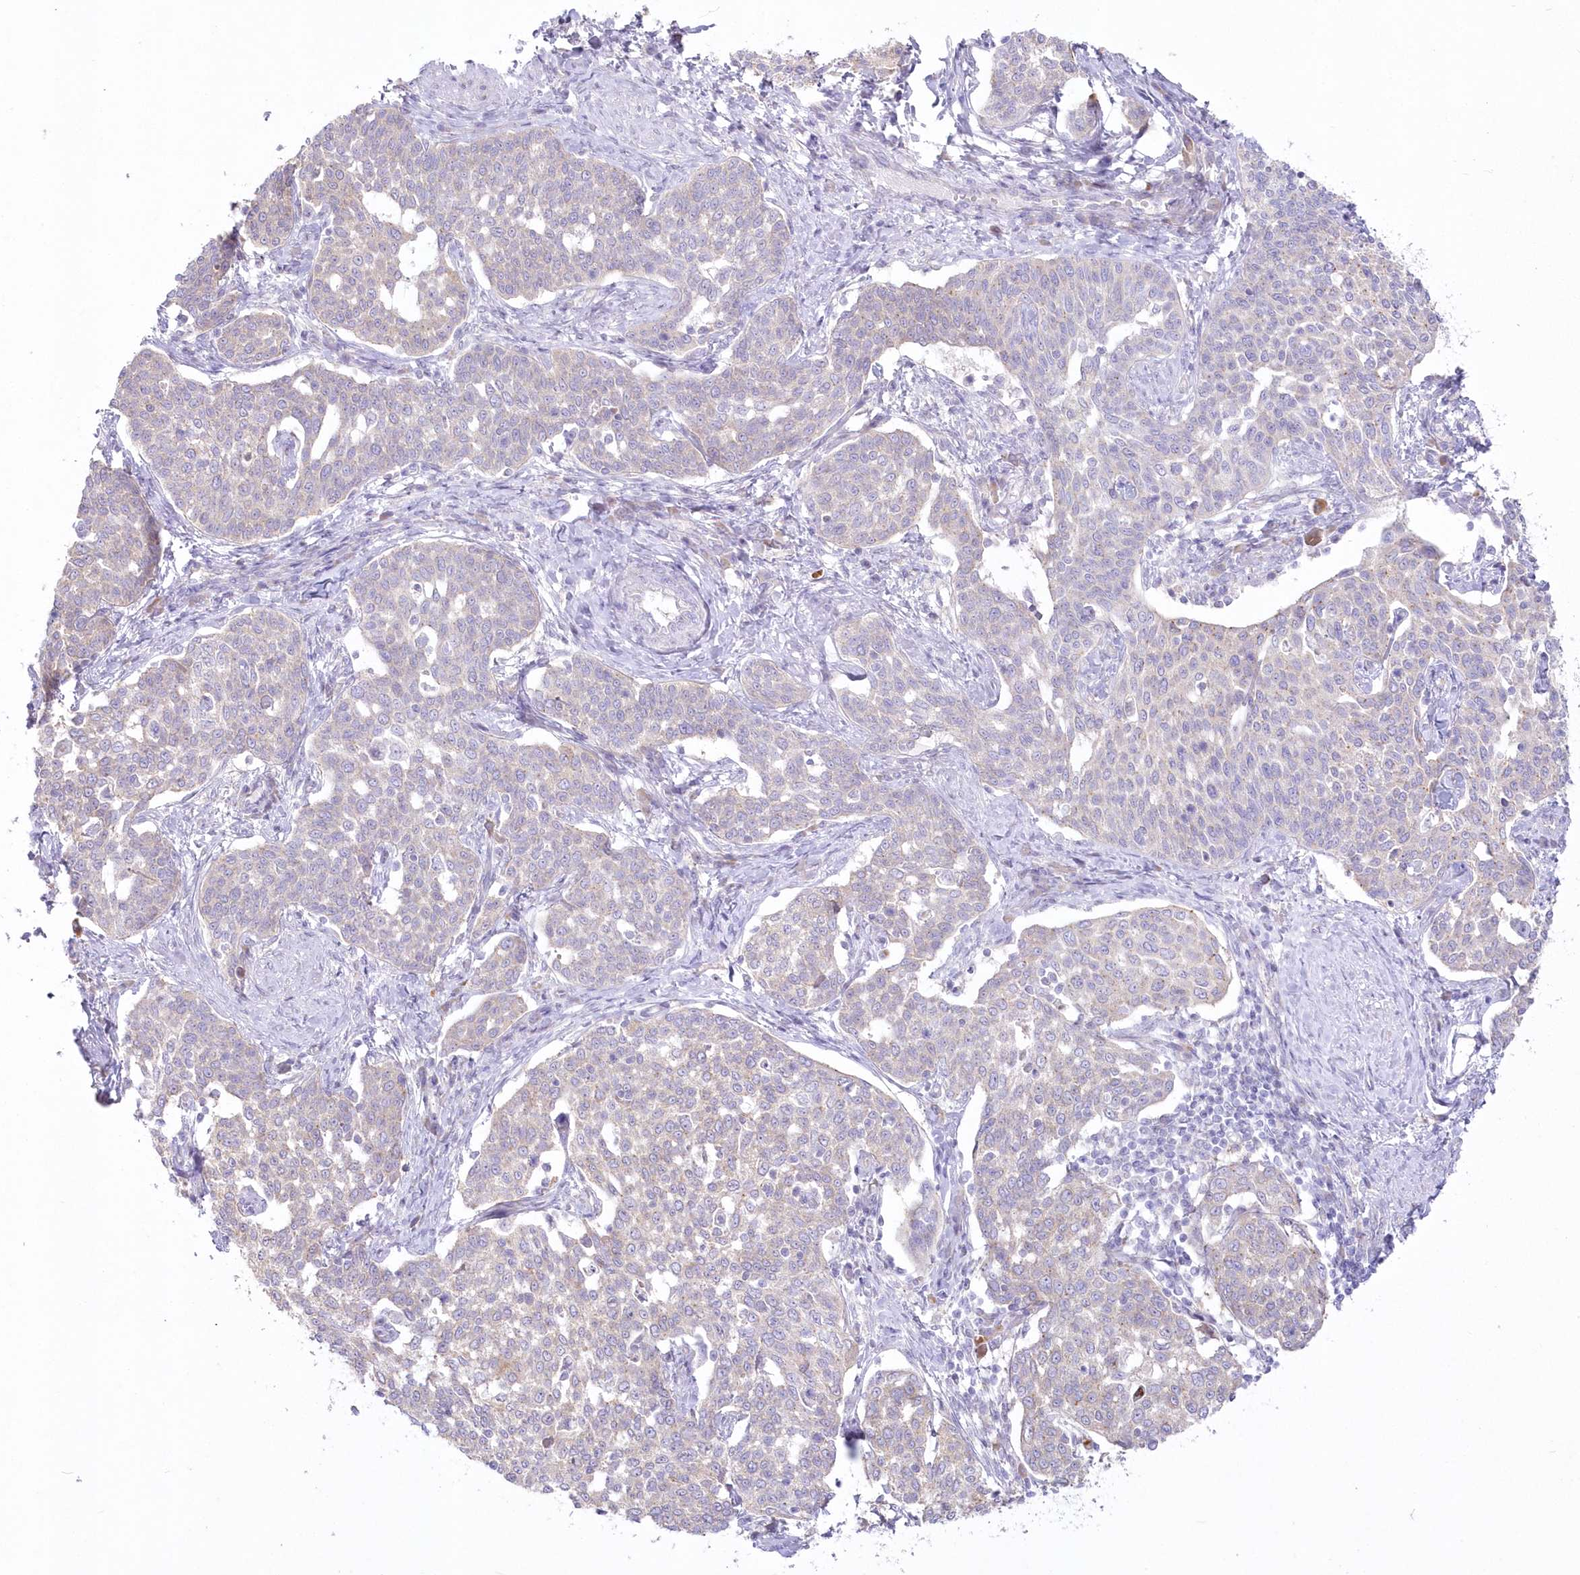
{"staining": {"intensity": "weak", "quantity": "<25%", "location": "cytoplasmic/membranous"}, "tissue": "cervical cancer", "cell_type": "Tumor cells", "image_type": "cancer", "snomed": [{"axis": "morphology", "description": "Squamous cell carcinoma, NOS"}, {"axis": "topography", "description": "Cervix"}], "caption": "Cervical cancer (squamous cell carcinoma) was stained to show a protein in brown. There is no significant positivity in tumor cells.", "gene": "ZNF843", "patient": {"sex": "female", "age": 34}}